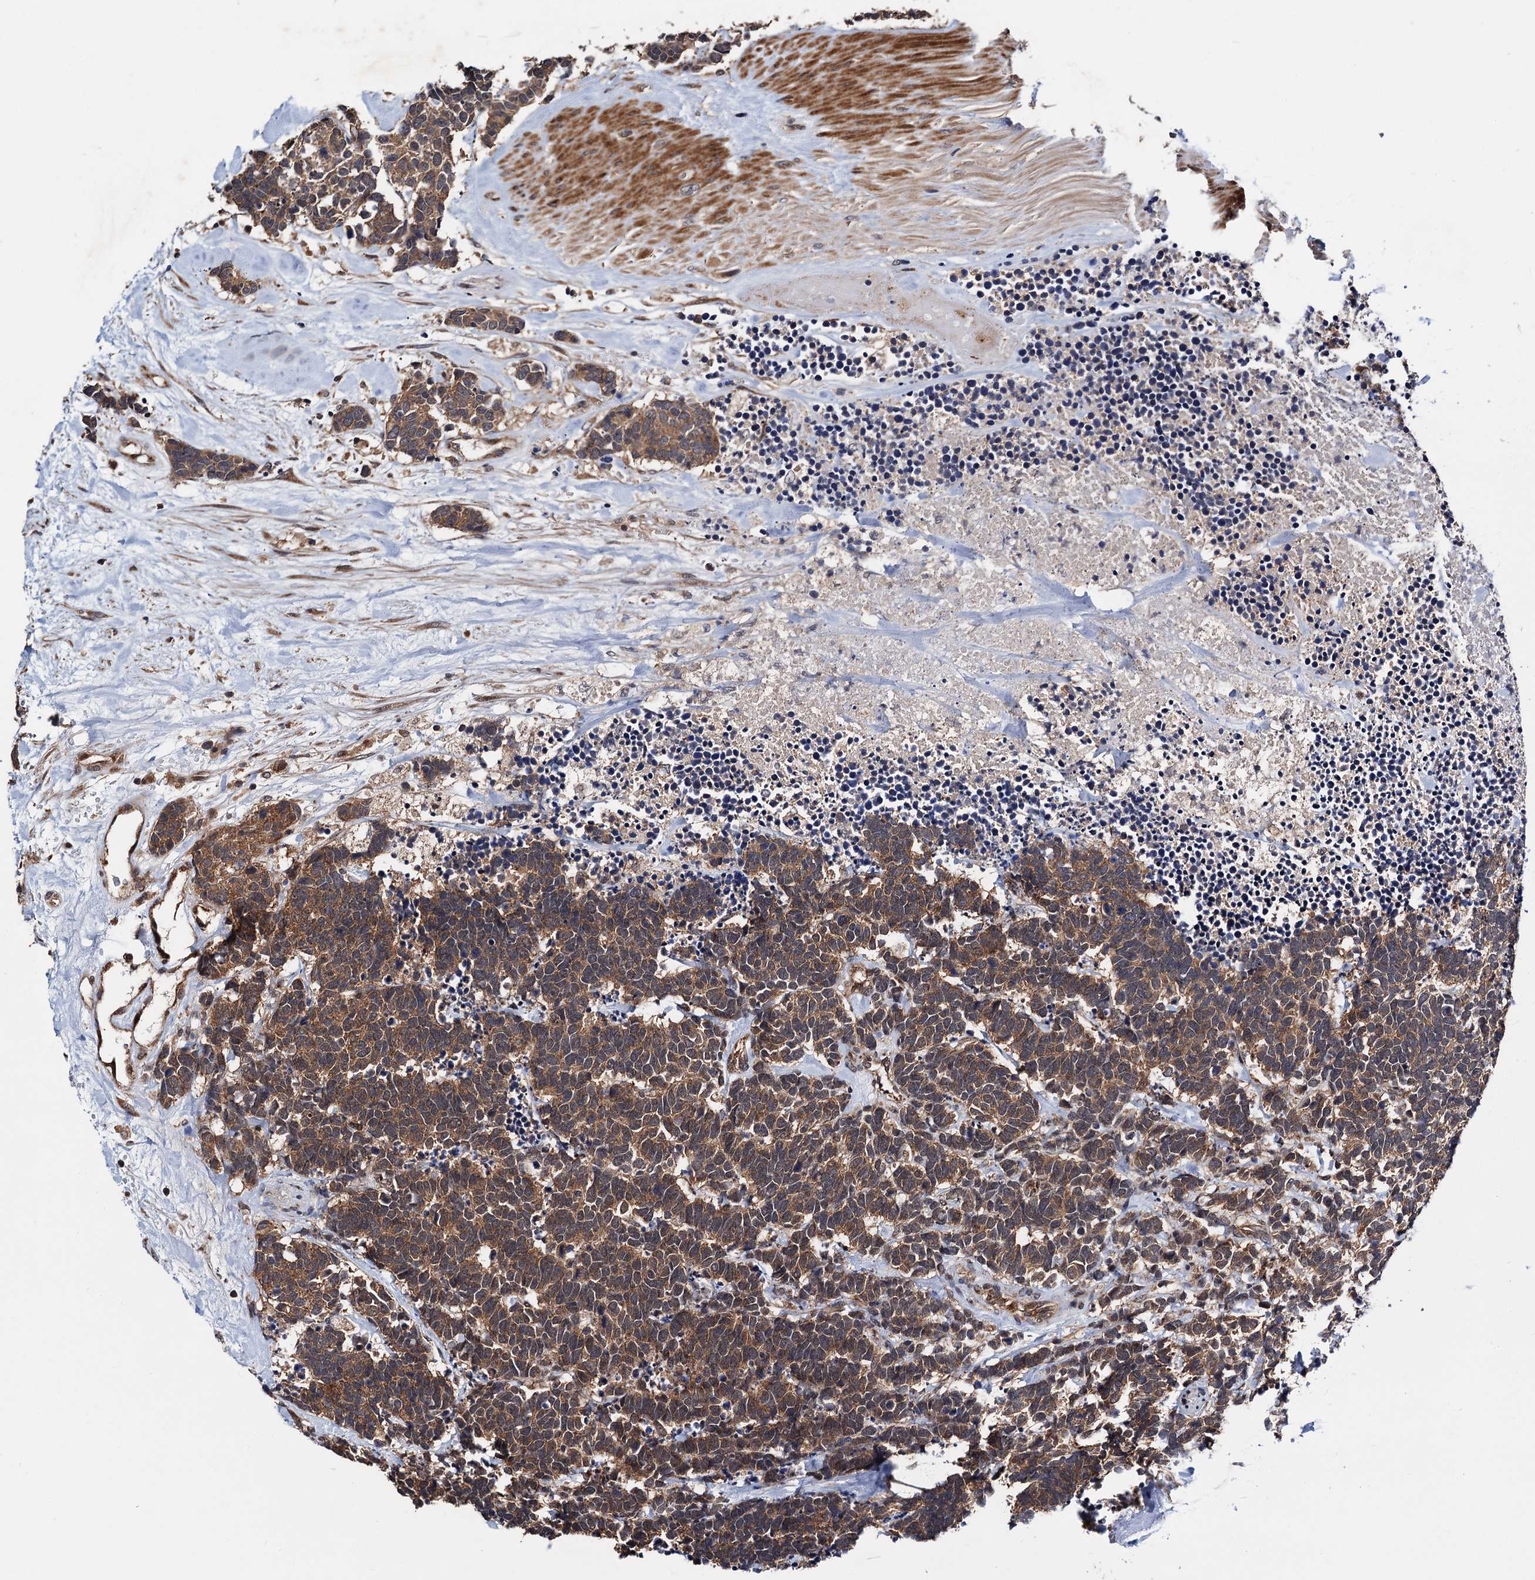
{"staining": {"intensity": "moderate", "quantity": ">75%", "location": "cytoplasmic/membranous"}, "tissue": "carcinoid", "cell_type": "Tumor cells", "image_type": "cancer", "snomed": [{"axis": "morphology", "description": "Carcinoma, NOS"}, {"axis": "morphology", "description": "Carcinoid, malignant, NOS"}, {"axis": "topography", "description": "Urinary bladder"}], "caption": "About >75% of tumor cells in human carcinoid reveal moderate cytoplasmic/membranous protein expression as visualized by brown immunohistochemical staining.", "gene": "NAA16", "patient": {"sex": "male", "age": 57}}